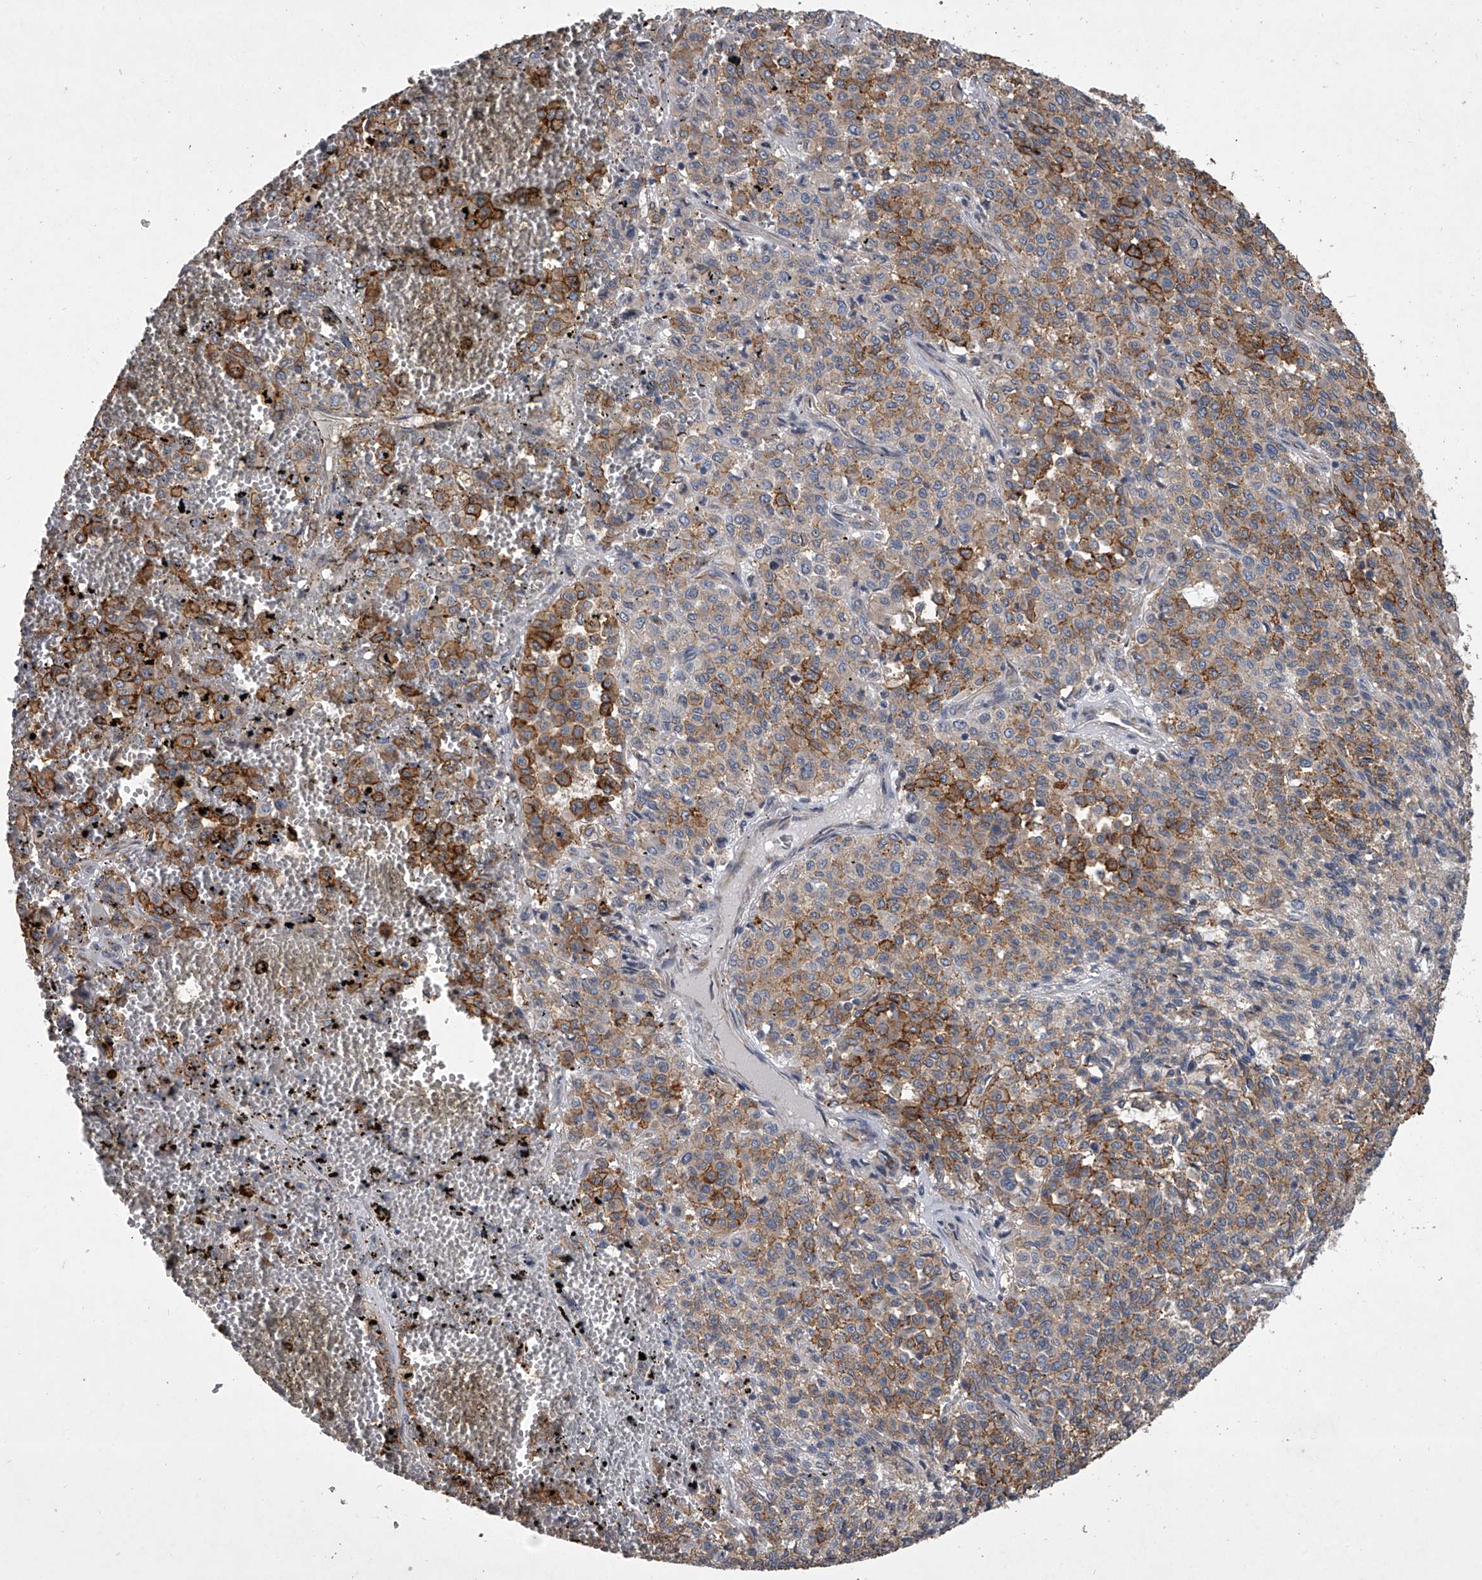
{"staining": {"intensity": "strong", "quantity": "25%-75%", "location": "cytoplasmic/membranous"}, "tissue": "melanoma", "cell_type": "Tumor cells", "image_type": "cancer", "snomed": [{"axis": "morphology", "description": "Malignant melanoma, Metastatic site"}, {"axis": "topography", "description": "Pancreas"}], "caption": "Immunohistochemical staining of malignant melanoma (metastatic site) demonstrates high levels of strong cytoplasmic/membranous protein expression in approximately 25%-75% of tumor cells.", "gene": "DOCK9", "patient": {"sex": "female", "age": 30}}